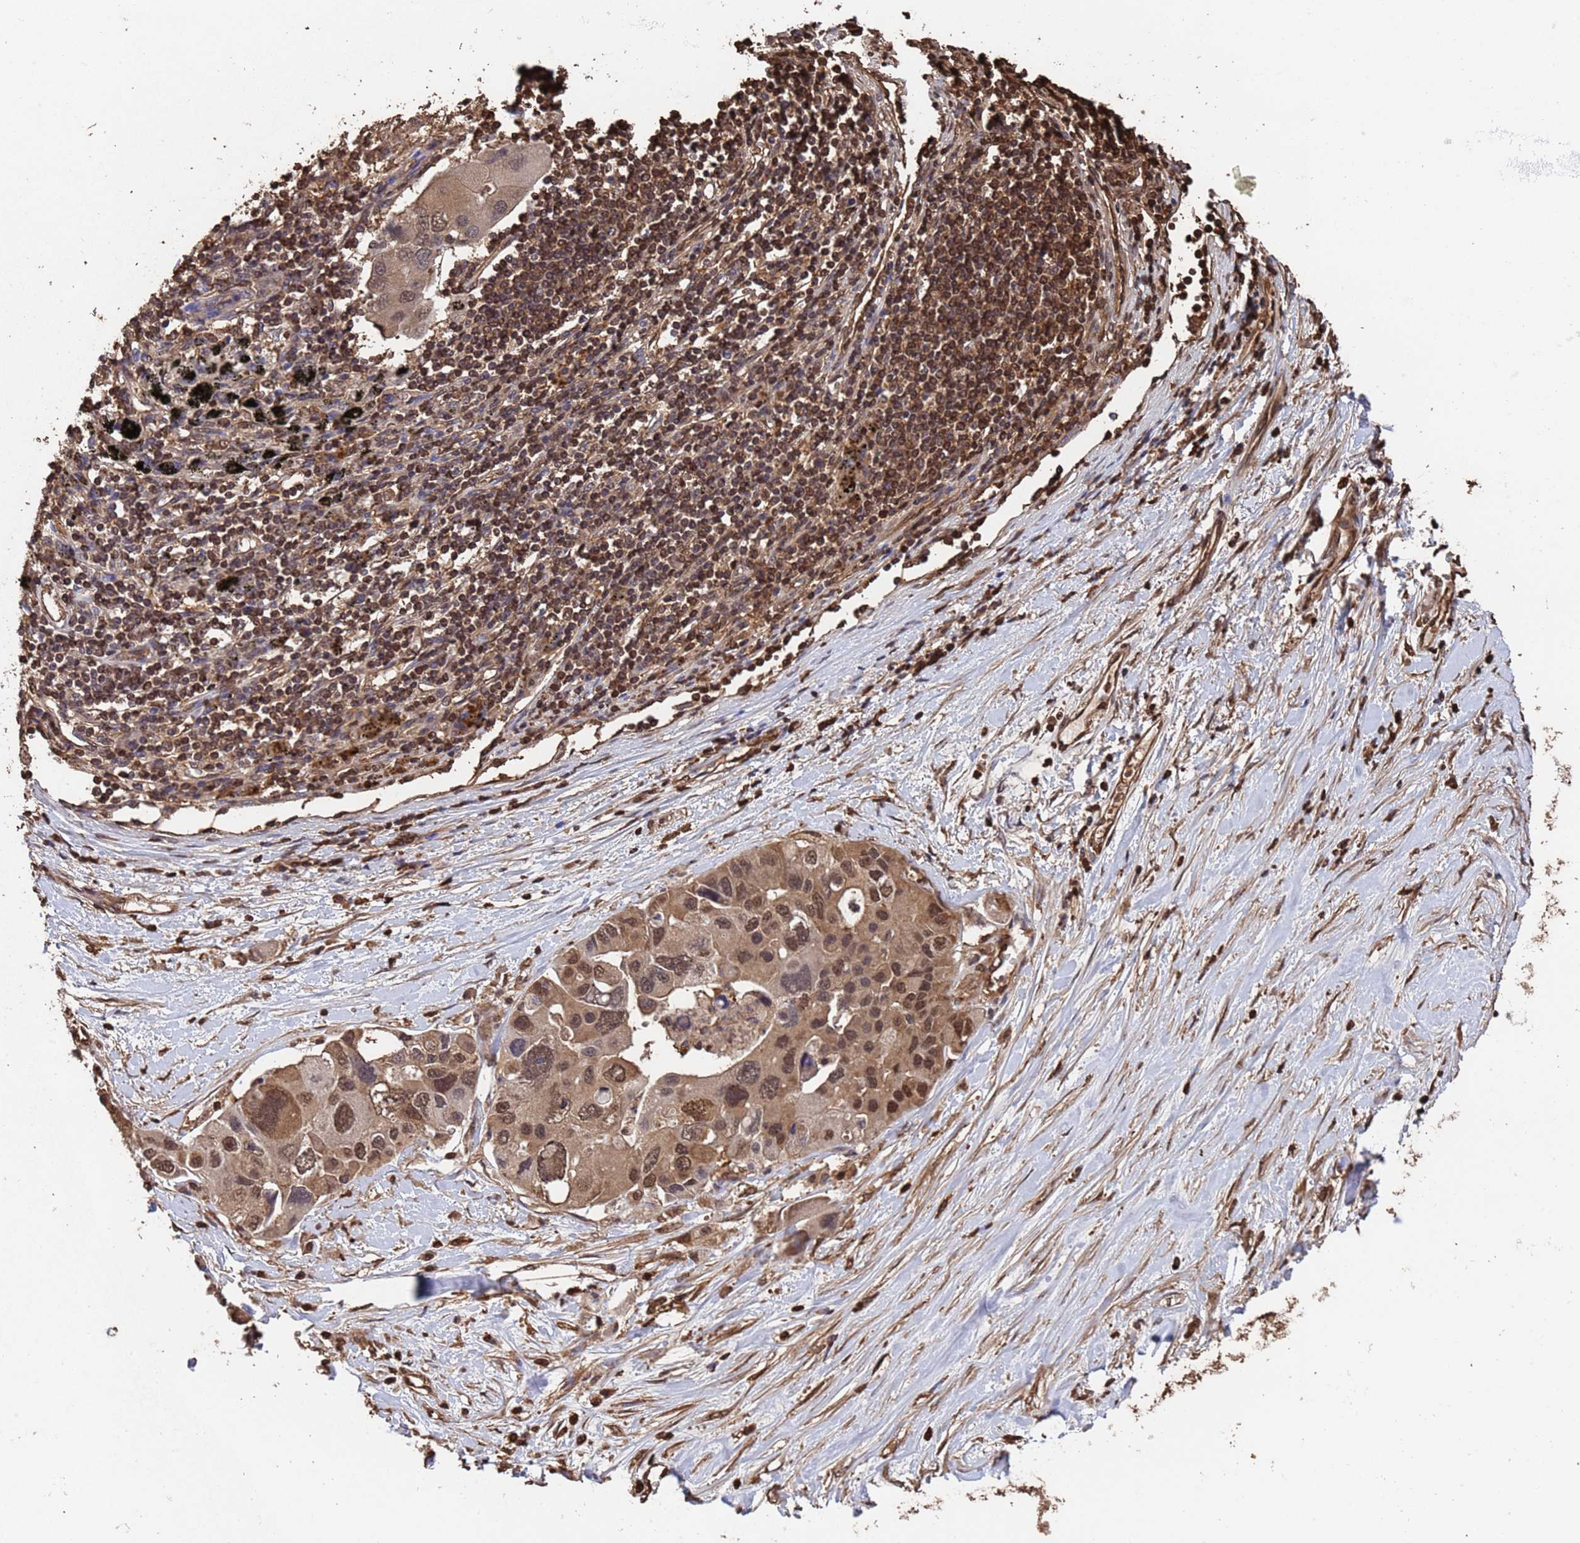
{"staining": {"intensity": "moderate", "quantity": ">75%", "location": "cytoplasmic/membranous,nuclear"}, "tissue": "lung cancer", "cell_type": "Tumor cells", "image_type": "cancer", "snomed": [{"axis": "morphology", "description": "Adenocarcinoma, NOS"}, {"axis": "topography", "description": "Lung"}], "caption": "Adenocarcinoma (lung) stained with a protein marker reveals moderate staining in tumor cells.", "gene": "SUMO4", "patient": {"sex": "female", "age": 54}}